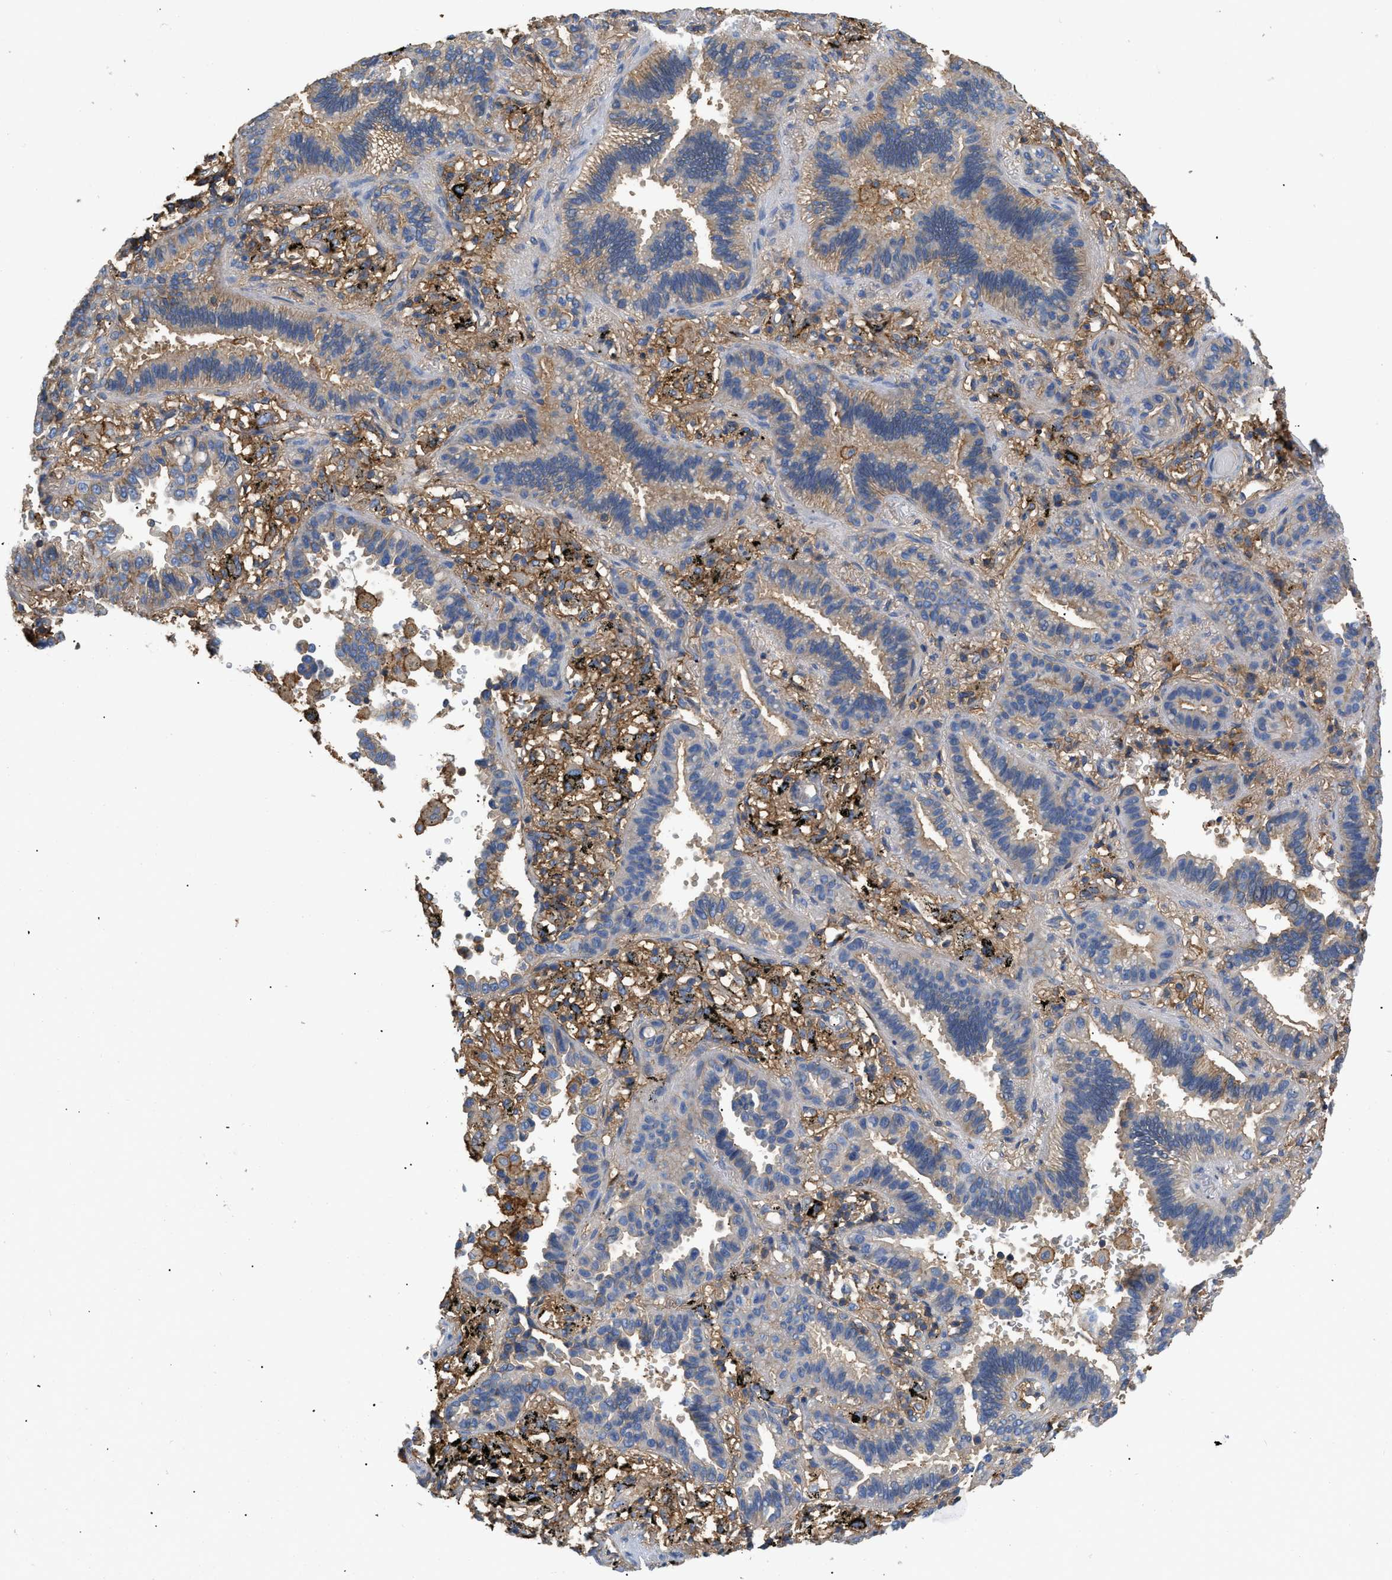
{"staining": {"intensity": "weak", "quantity": "25%-75%", "location": "cytoplasmic/membranous"}, "tissue": "lung cancer", "cell_type": "Tumor cells", "image_type": "cancer", "snomed": [{"axis": "morphology", "description": "Normal tissue, NOS"}, {"axis": "morphology", "description": "Adenocarcinoma, NOS"}, {"axis": "topography", "description": "Lung"}], "caption": "Immunohistochemical staining of lung cancer (adenocarcinoma) reveals weak cytoplasmic/membranous protein staining in approximately 25%-75% of tumor cells.", "gene": "GNB4", "patient": {"sex": "male", "age": 59}}